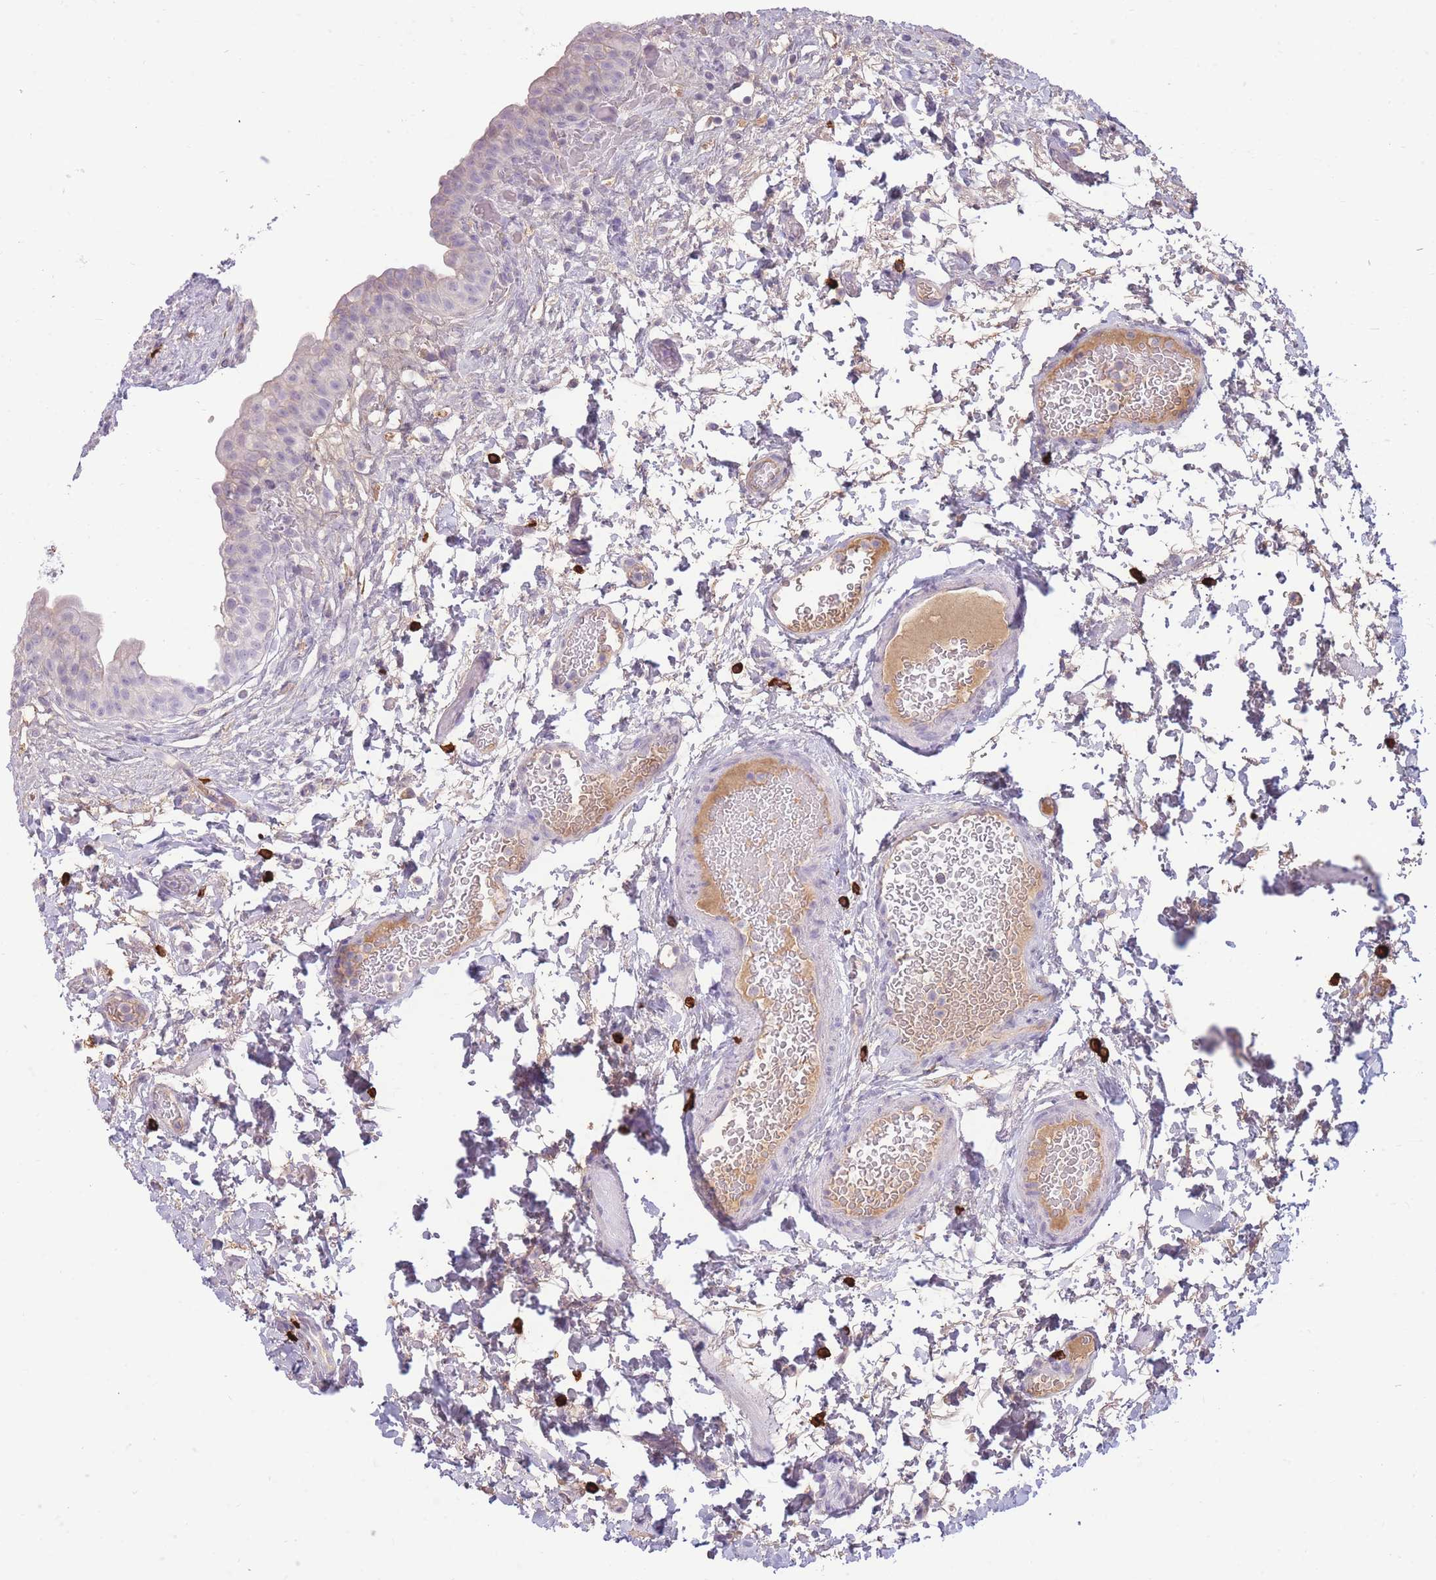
{"staining": {"intensity": "negative", "quantity": "none", "location": "none"}, "tissue": "urinary bladder", "cell_type": "Urothelial cells", "image_type": "normal", "snomed": [{"axis": "morphology", "description": "Normal tissue, NOS"}, {"axis": "topography", "description": "Urinary bladder"}], "caption": "IHC histopathology image of unremarkable urinary bladder: human urinary bladder stained with DAB (3,3'-diaminobenzidine) demonstrates no significant protein expression in urothelial cells.", "gene": "TPSD1", "patient": {"sex": "male", "age": 69}}